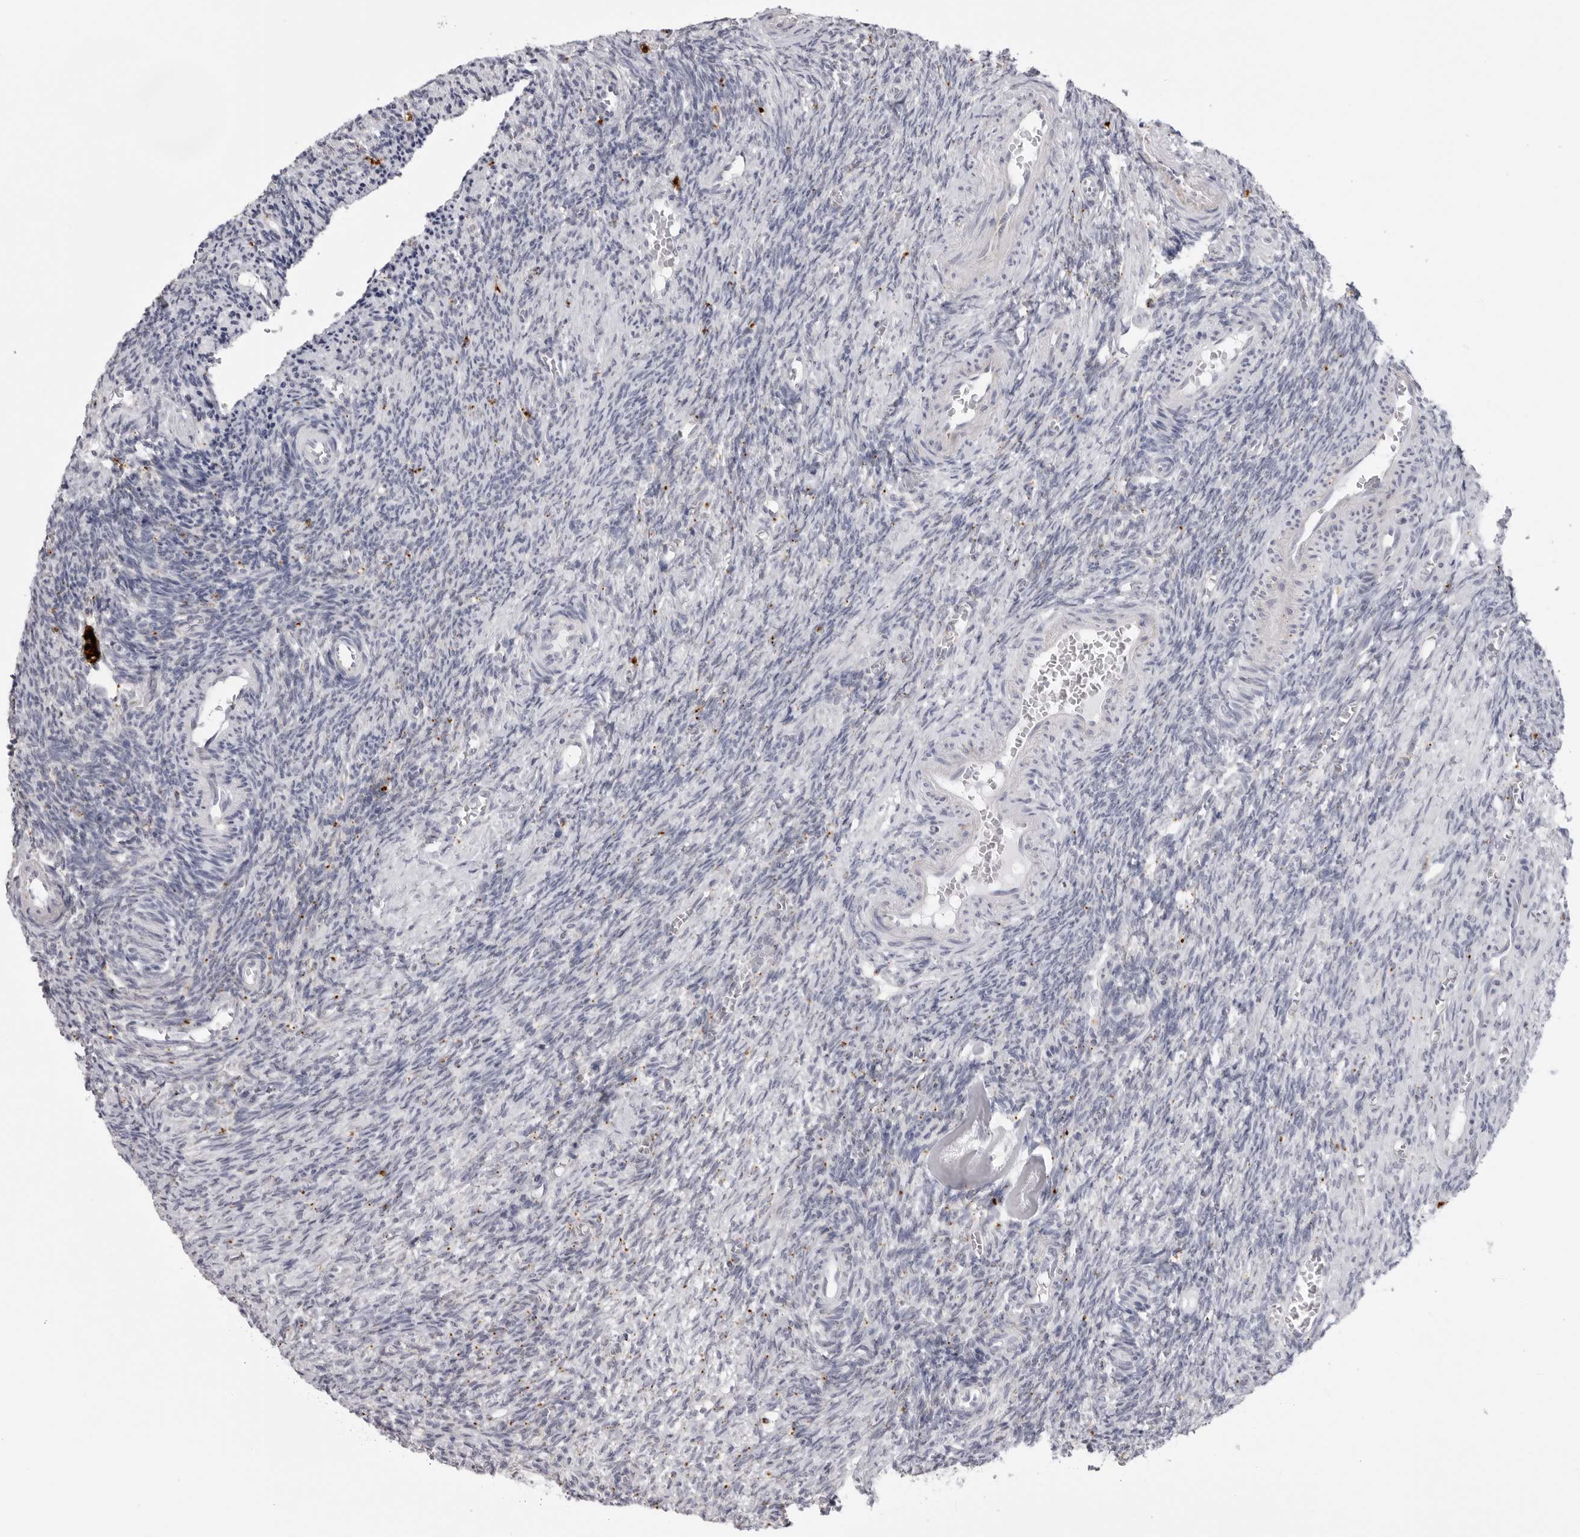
{"staining": {"intensity": "negative", "quantity": "none", "location": "none"}, "tissue": "ovary", "cell_type": "Ovarian stroma cells", "image_type": "normal", "snomed": [{"axis": "morphology", "description": "Normal tissue, NOS"}, {"axis": "topography", "description": "Ovary"}], "caption": "DAB immunohistochemical staining of benign ovary shows no significant positivity in ovarian stroma cells.", "gene": "IL25", "patient": {"sex": "female", "age": 27}}